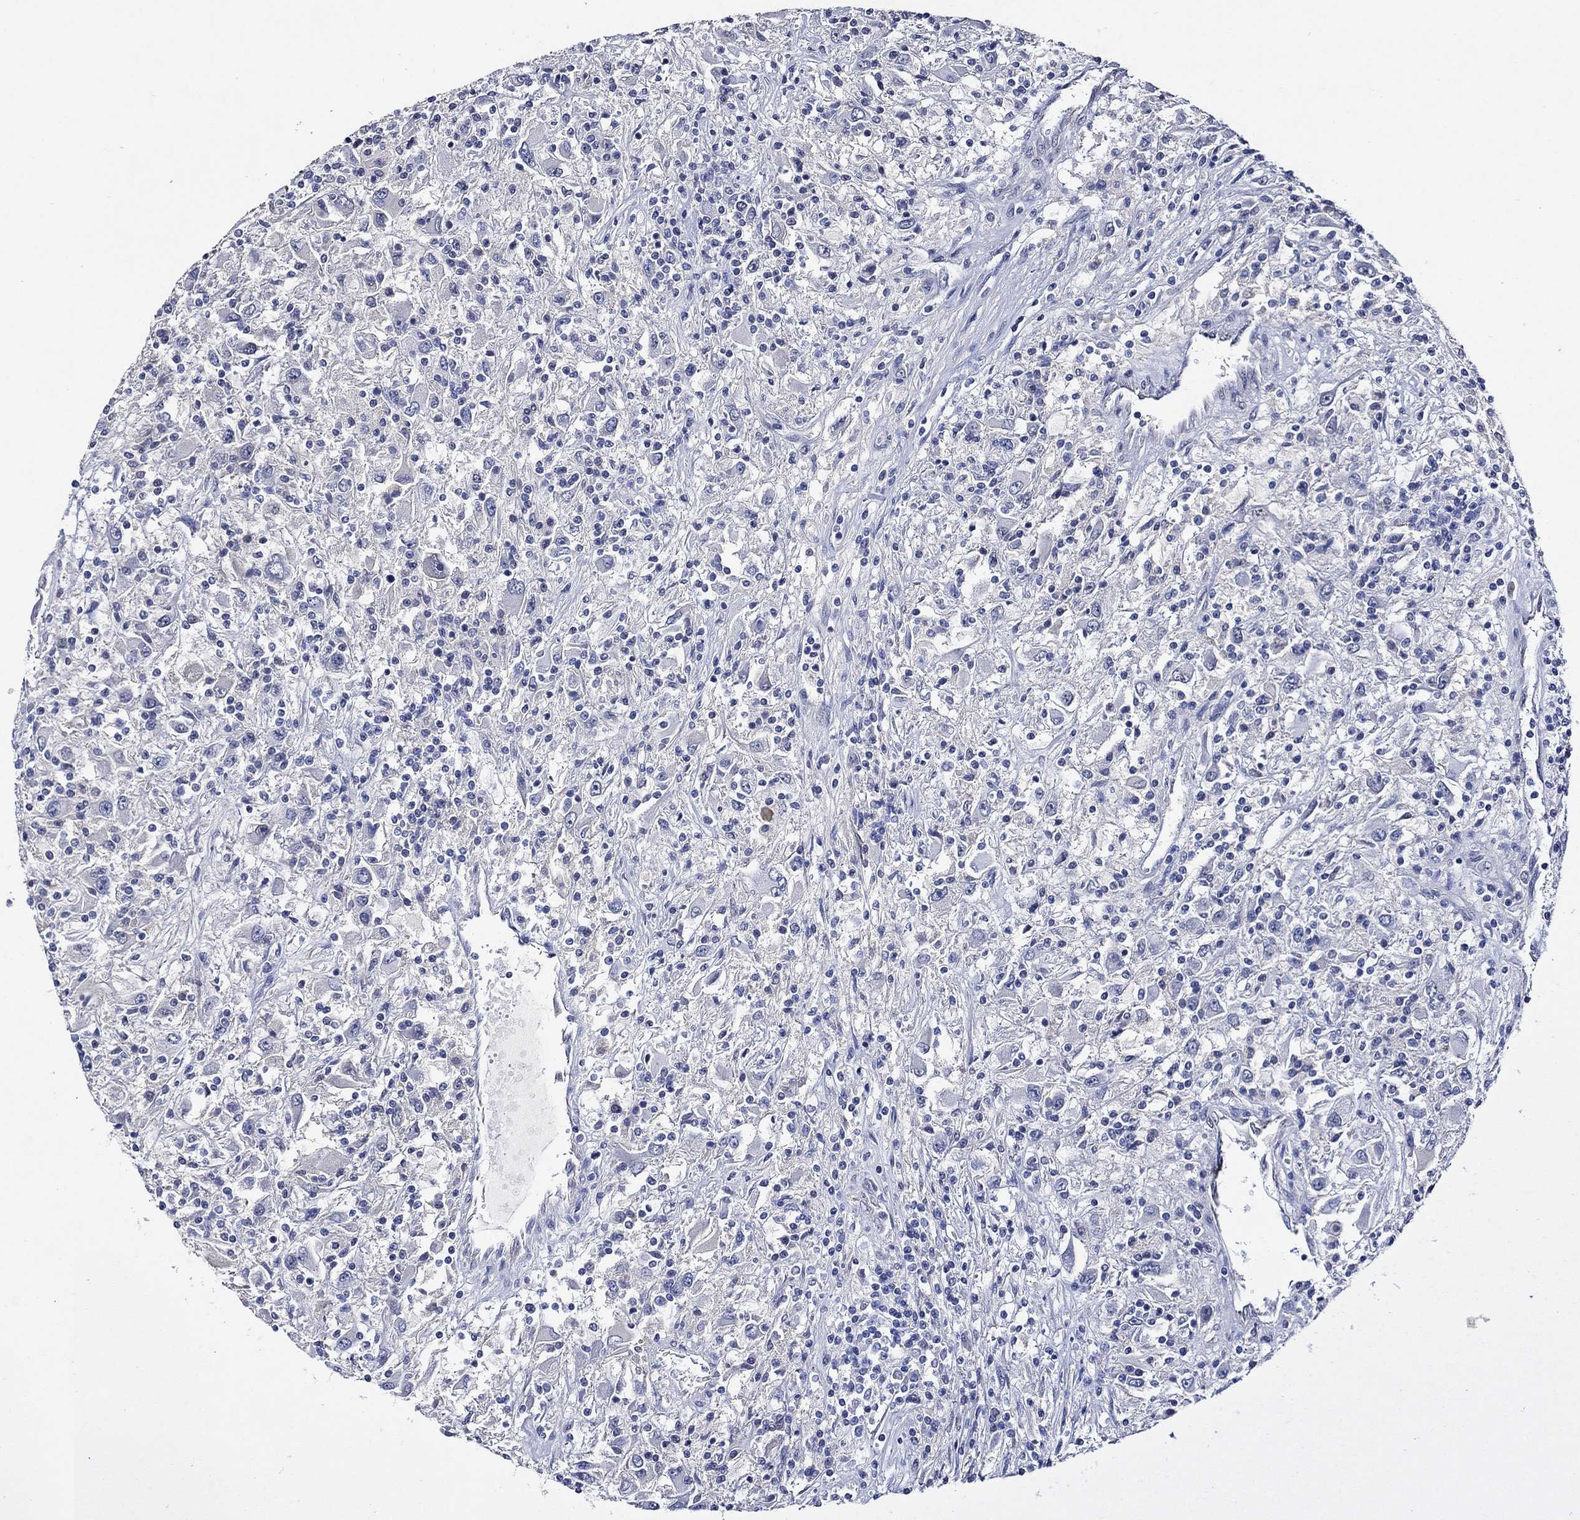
{"staining": {"intensity": "negative", "quantity": "none", "location": "none"}, "tissue": "renal cancer", "cell_type": "Tumor cells", "image_type": "cancer", "snomed": [{"axis": "morphology", "description": "Adenocarcinoma, NOS"}, {"axis": "topography", "description": "Kidney"}], "caption": "Tumor cells show no significant expression in renal adenocarcinoma.", "gene": "GATA2", "patient": {"sex": "female", "age": 67}}